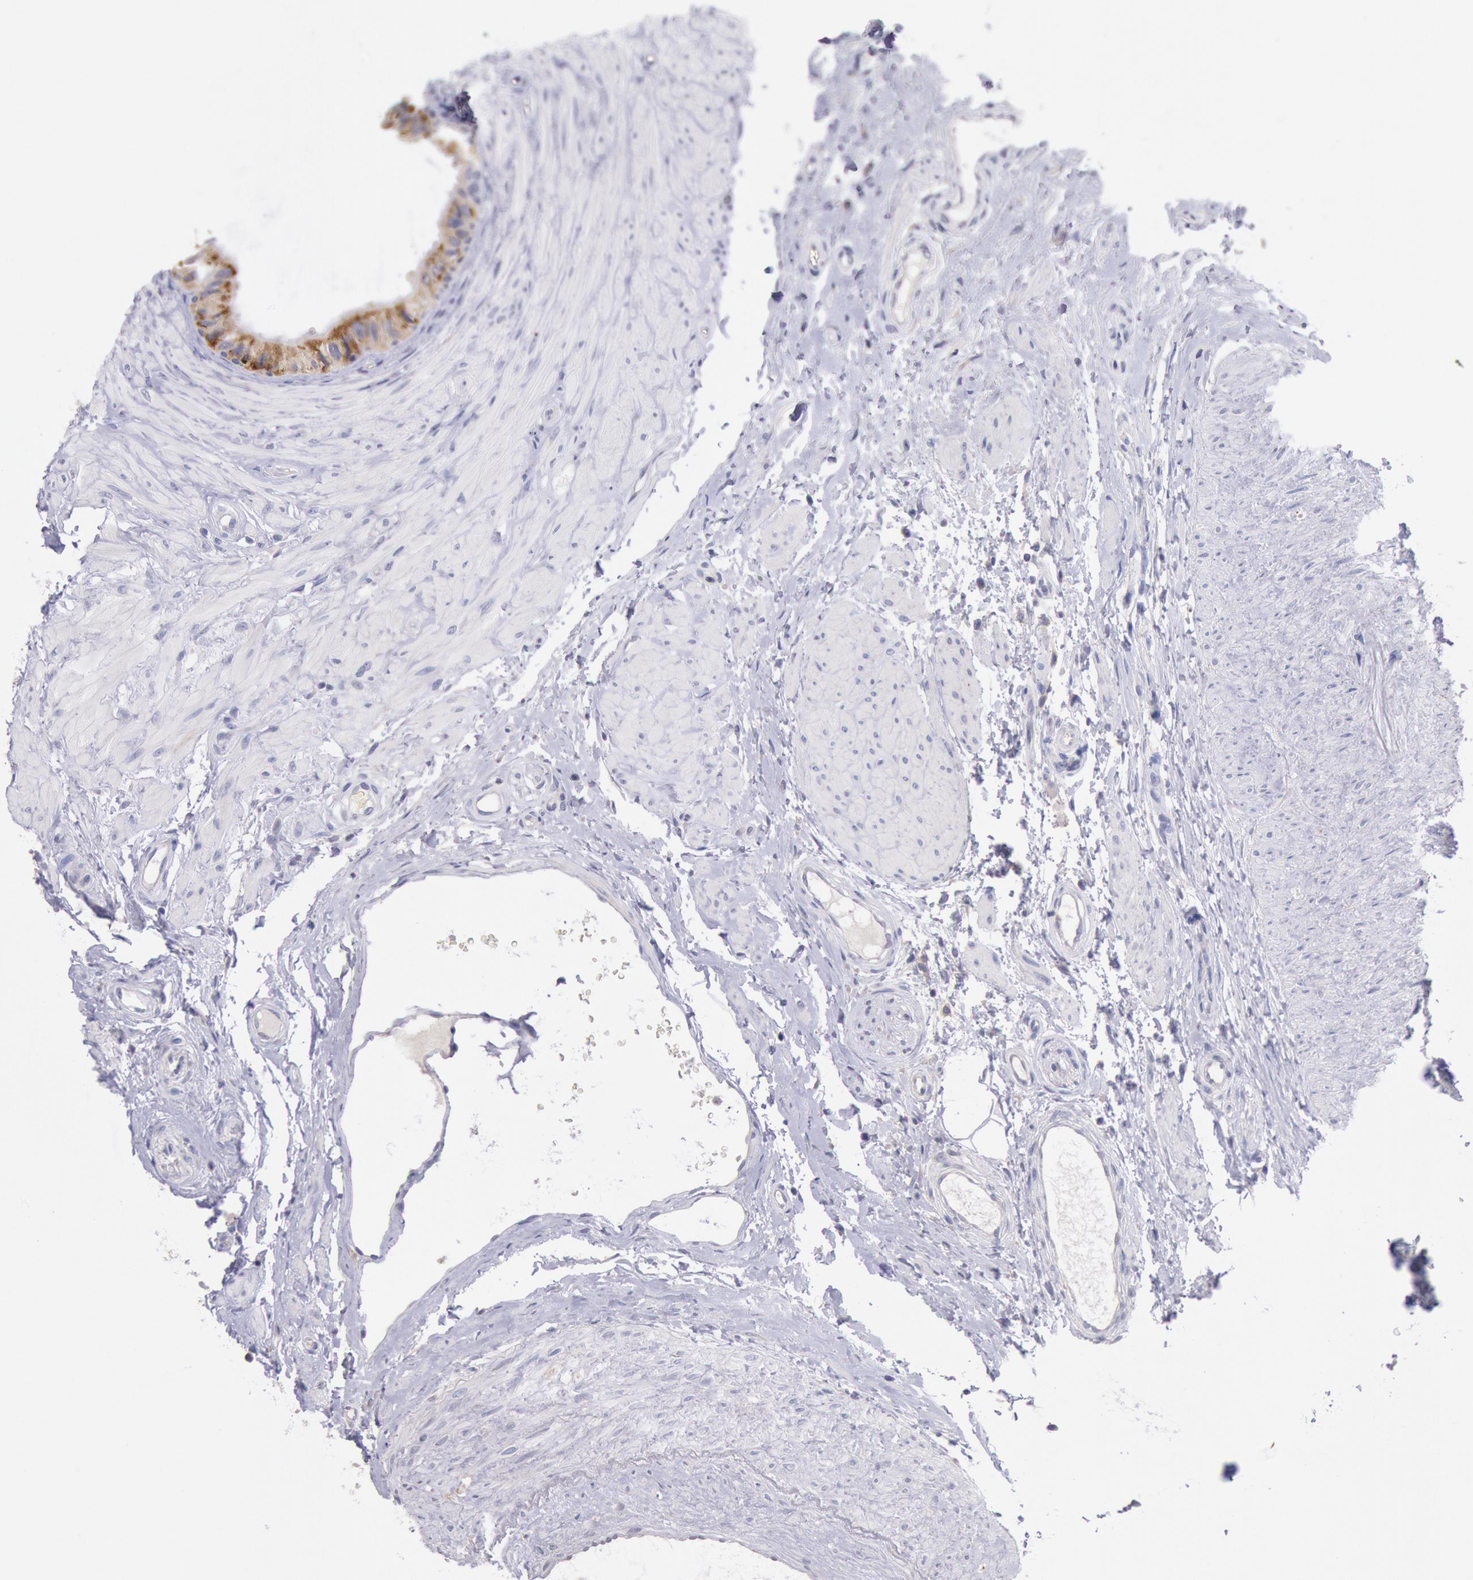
{"staining": {"intensity": "moderate", "quantity": ">75%", "location": "cytoplasmic/membranous"}, "tissue": "epididymis", "cell_type": "Glandular cells", "image_type": "normal", "snomed": [{"axis": "morphology", "description": "Normal tissue, NOS"}, {"axis": "topography", "description": "Epididymis"}], "caption": "The immunohistochemical stain highlights moderate cytoplasmic/membranous staining in glandular cells of unremarkable epididymis. (Brightfield microscopy of DAB IHC at high magnification).", "gene": "GAL3ST1", "patient": {"sex": "male", "age": 68}}